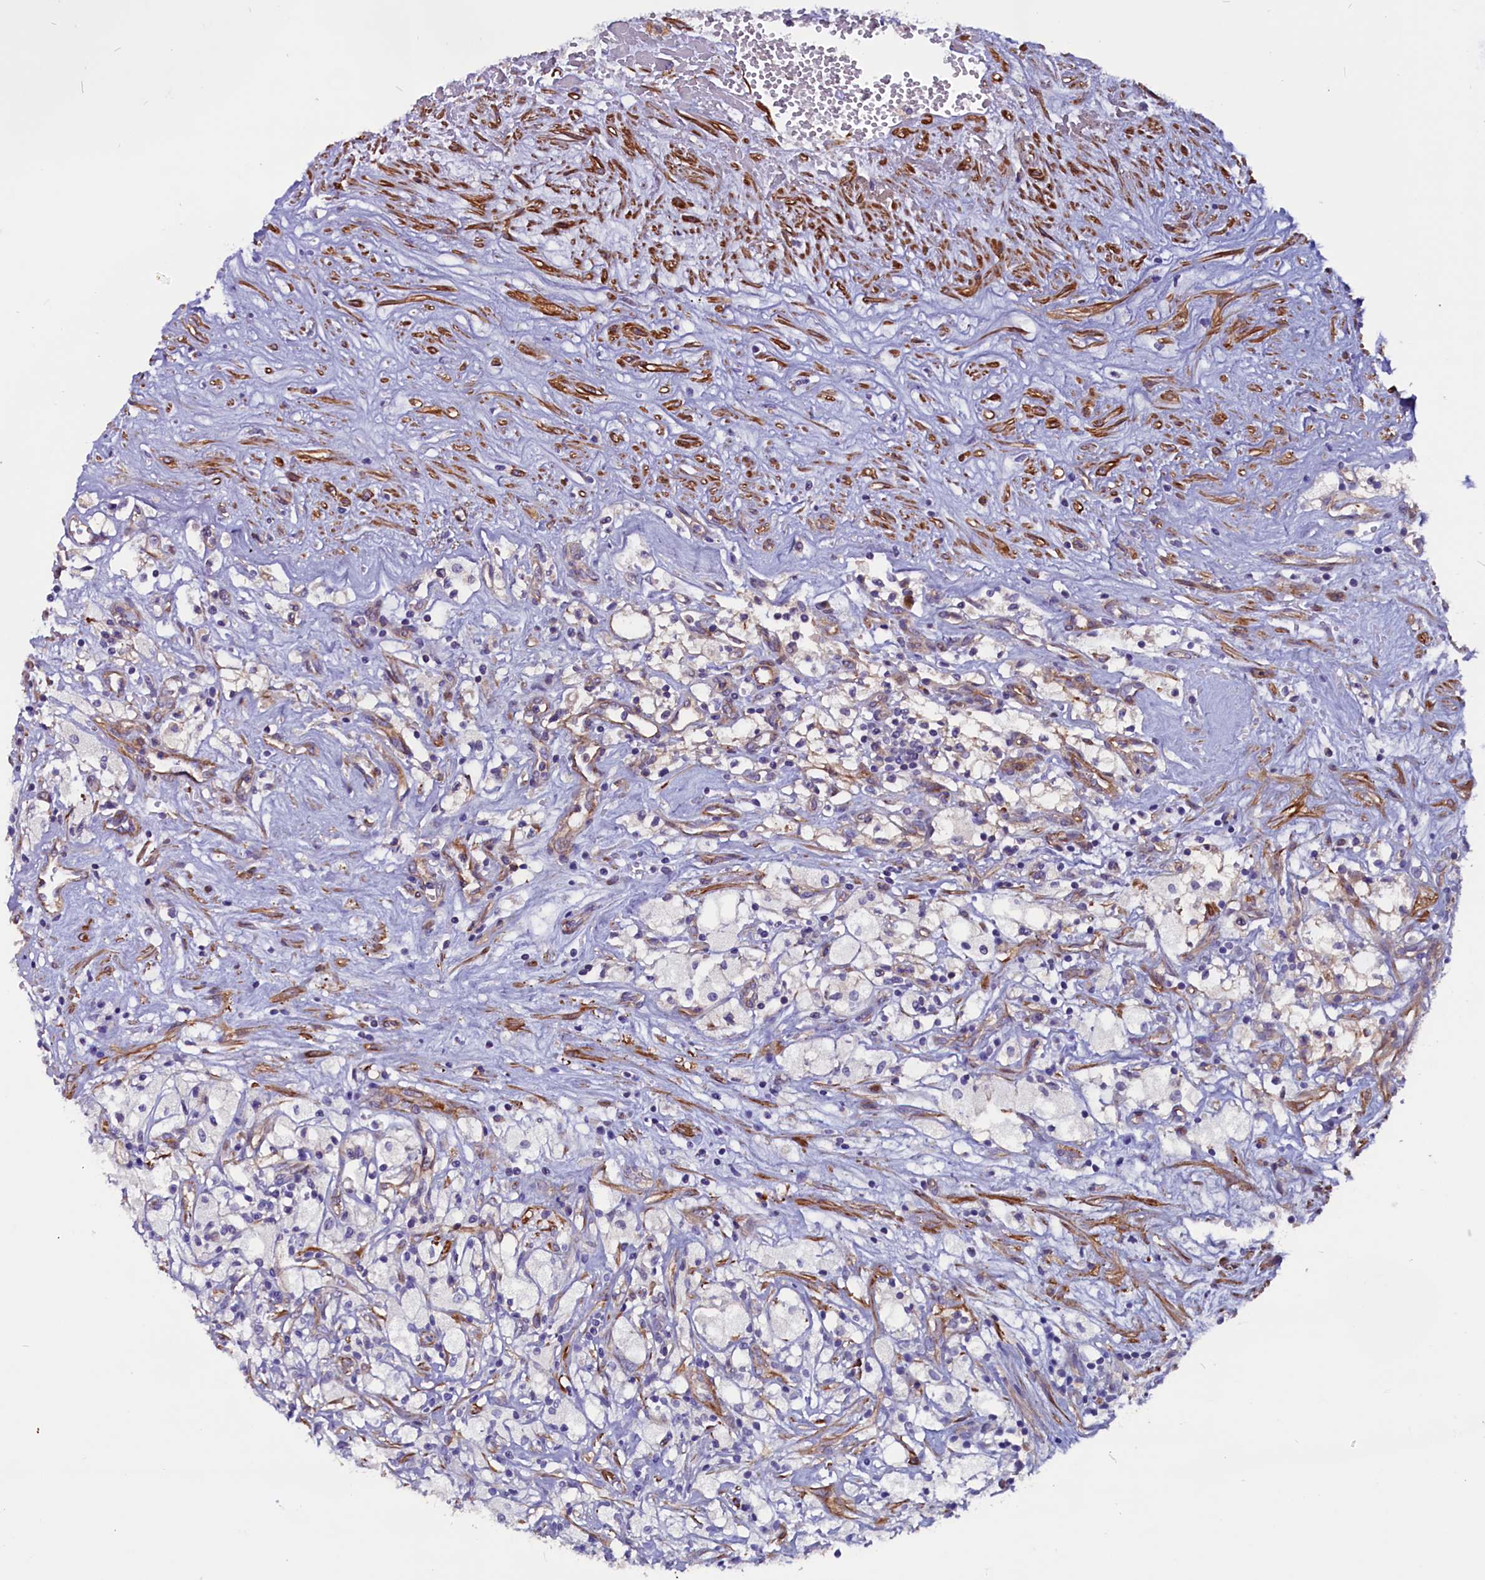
{"staining": {"intensity": "negative", "quantity": "none", "location": "none"}, "tissue": "renal cancer", "cell_type": "Tumor cells", "image_type": "cancer", "snomed": [{"axis": "morphology", "description": "Adenocarcinoma, NOS"}, {"axis": "topography", "description": "Kidney"}], "caption": "DAB (3,3'-diaminobenzidine) immunohistochemical staining of adenocarcinoma (renal) displays no significant staining in tumor cells.", "gene": "ZNF749", "patient": {"sex": "male", "age": 59}}